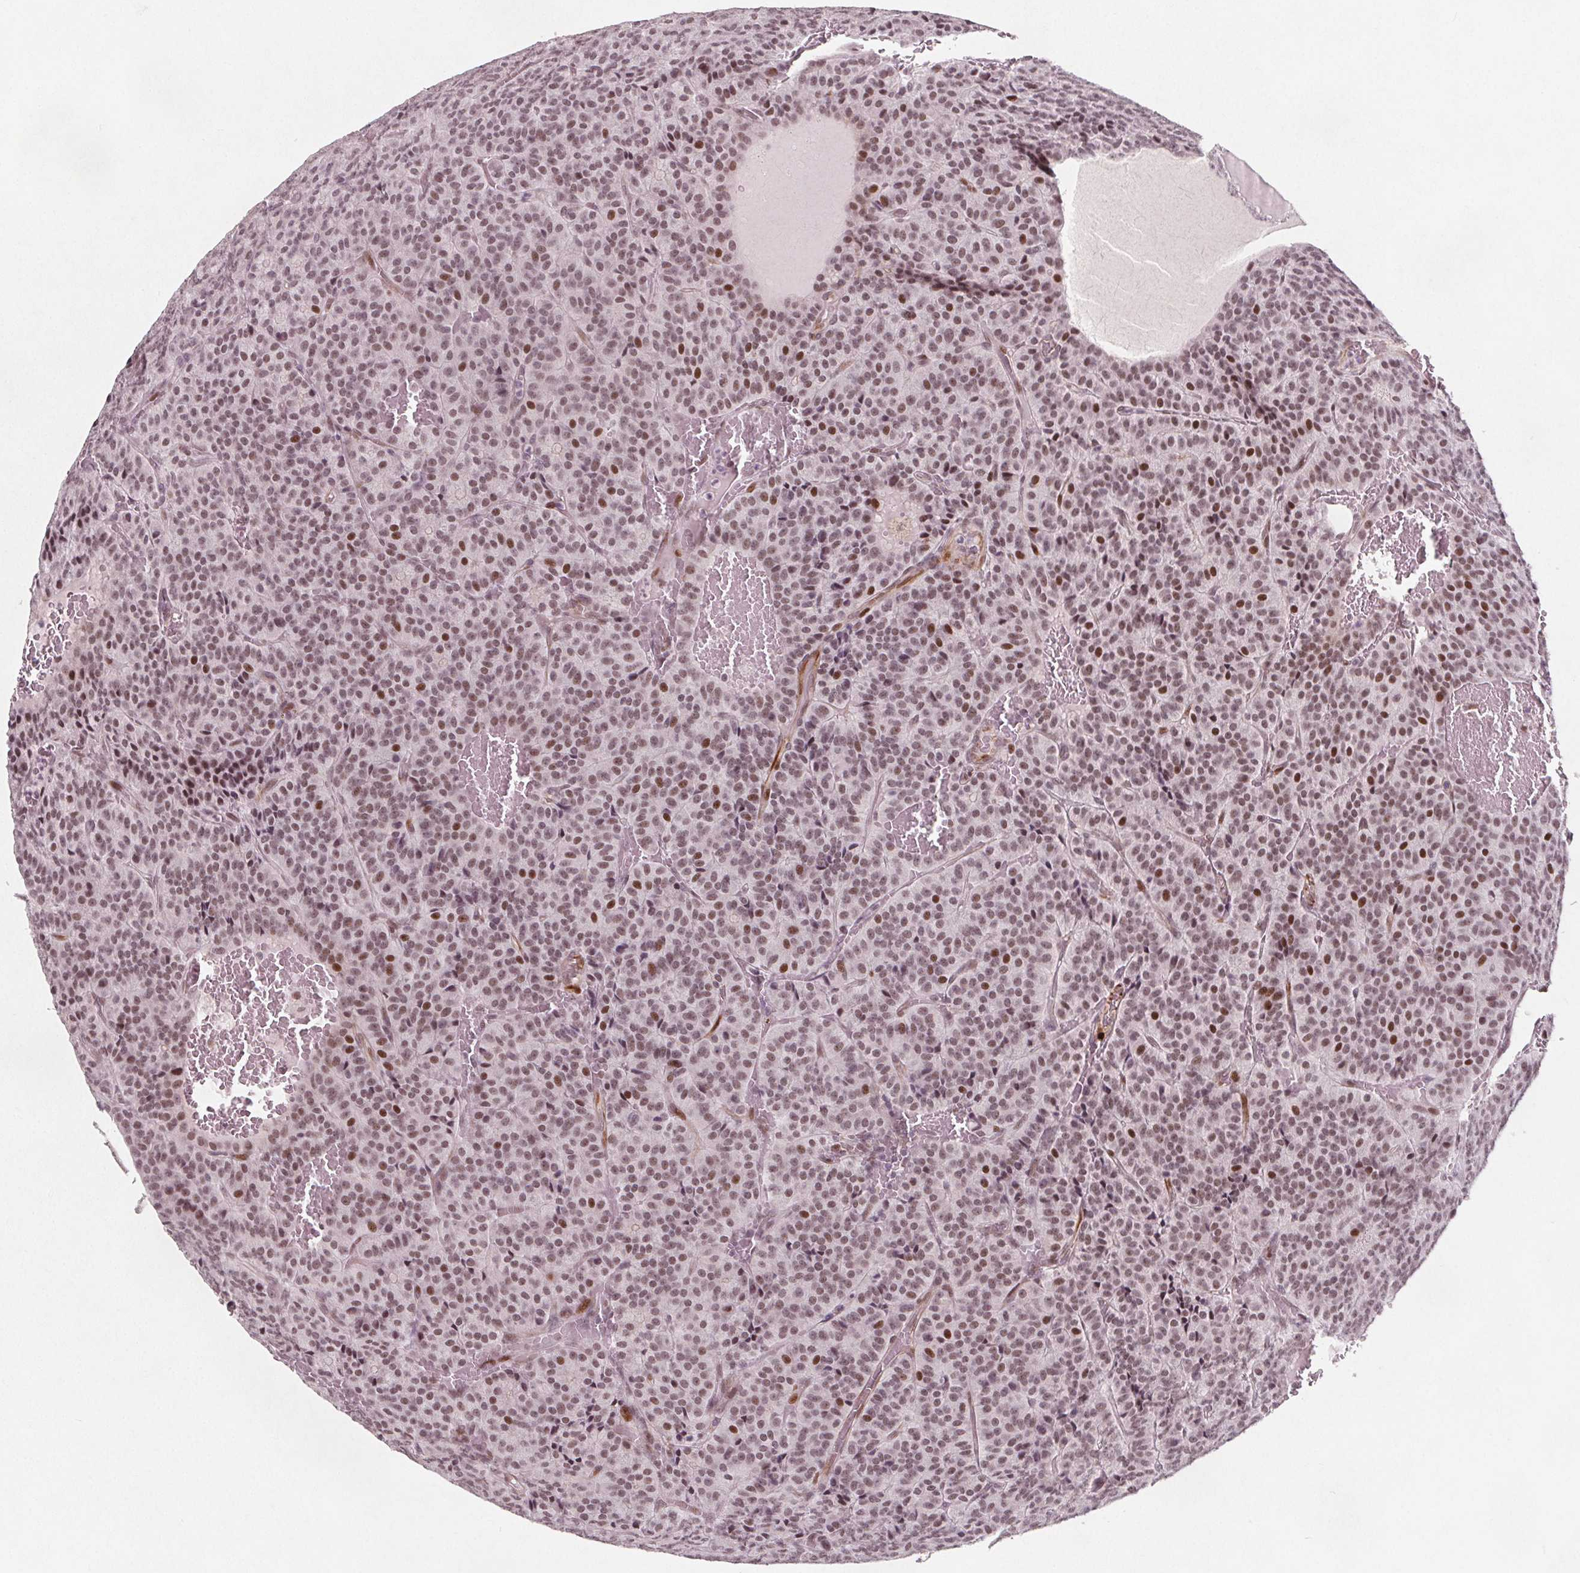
{"staining": {"intensity": "moderate", "quantity": ">75%", "location": "nuclear"}, "tissue": "carcinoid", "cell_type": "Tumor cells", "image_type": "cancer", "snomed": [{"axis": "morphology", "description": "Carcinoid, malignant, NOS"}, {"axis": "topography", "description": "Lung"}], "caption": "An image of human carcinoid stained for a protein reveals moderate nuclear brown staining in tumor cells.", "gene": "TAF6L", "patient": {"sex": "male", "age": 70}}